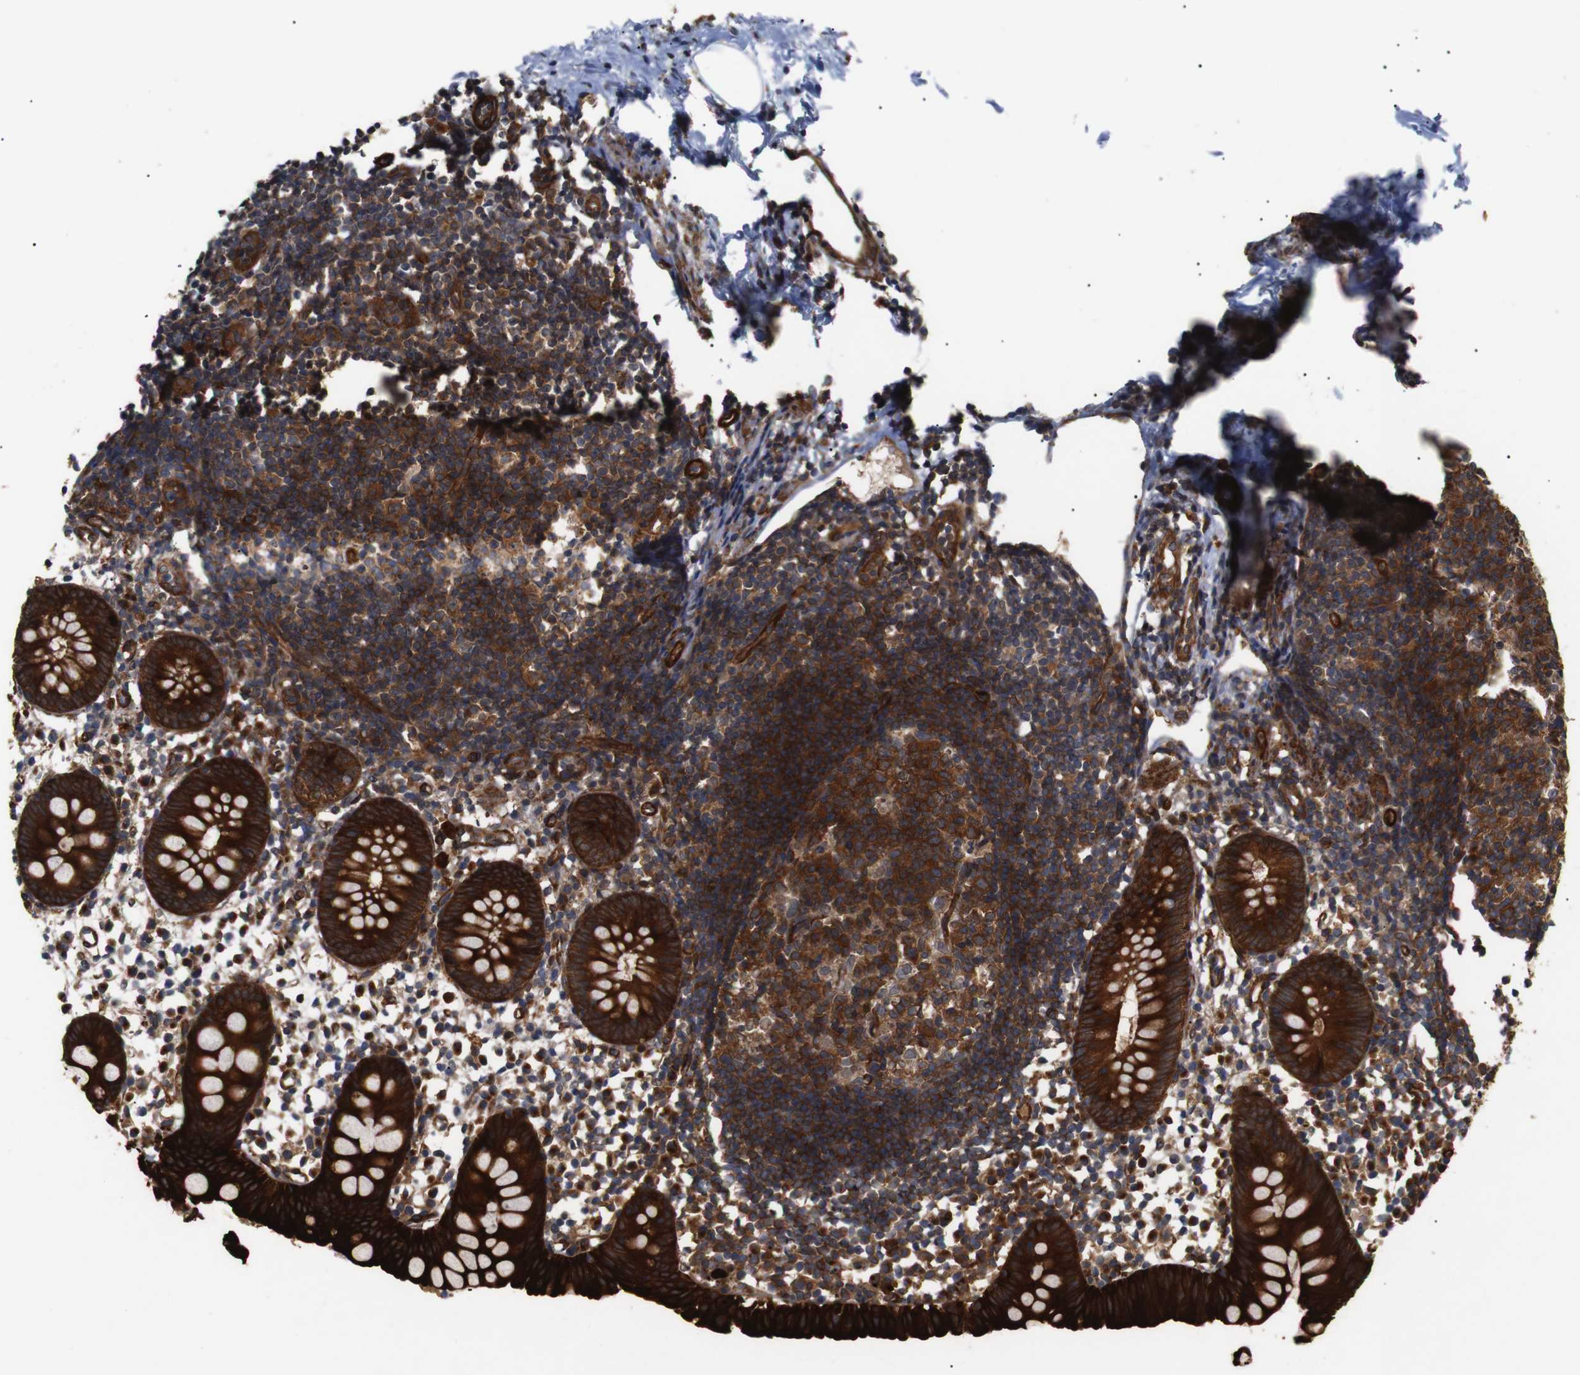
{"staining": {"intensity": "strong", "quantity": ">75%", "location": "cytoplasmic/membranous"}, "tissue": "appendix", "cell_type": "Glandular cells", "image_type": "normal", "snomed": [{"axis": "morphology", "description": "Normal tissue, NOS"}, {"axis": "topography", "description": "Appendix"}], "caption": "Immunohistochemical staining of unremarkable human appendix reveals high levels of strong cytoplasmic/membranous expression in about >75% of glandular cells.", "gene": "PAWR", "patient": {"sex": "female", "age": 20}}